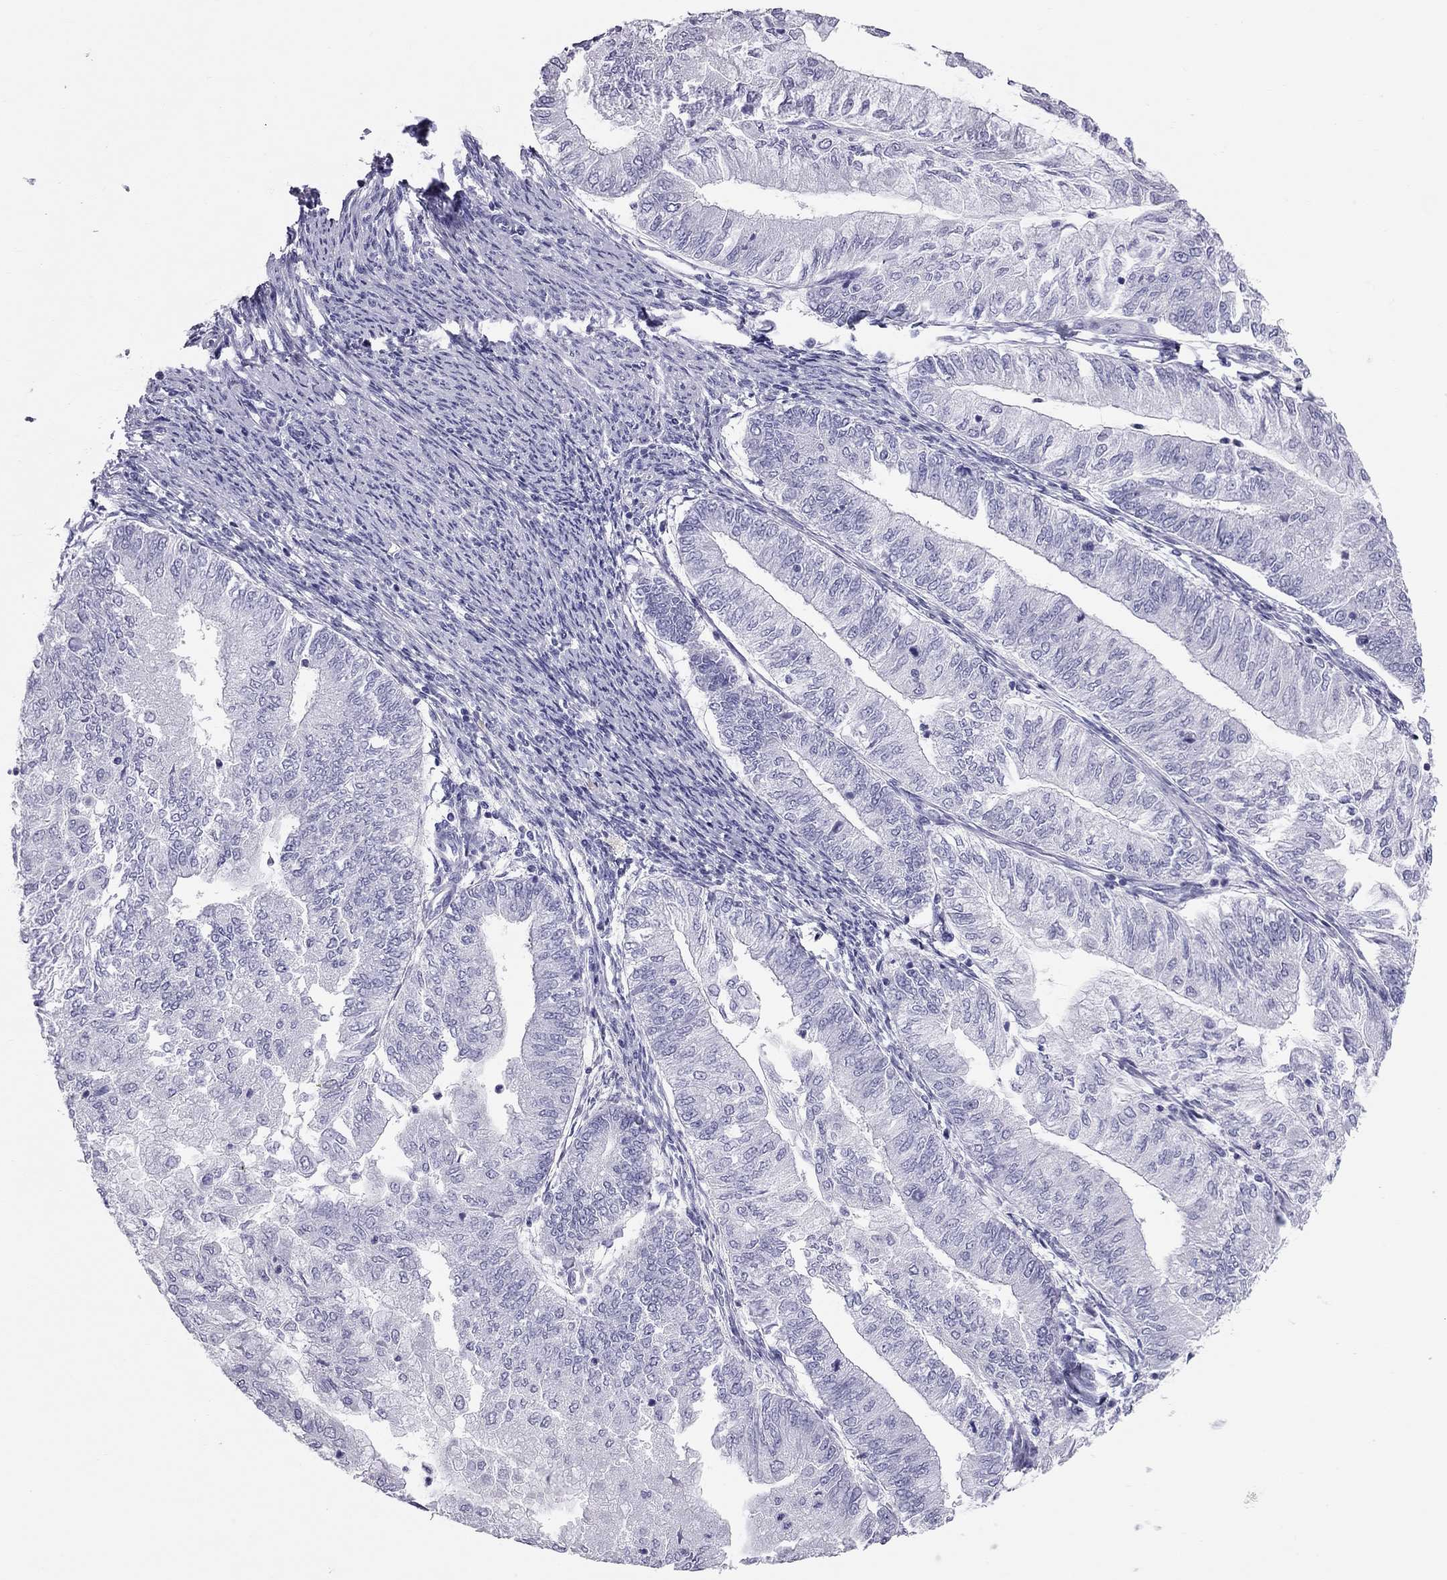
{"staining": {"intensity": "negative", "quantity": "none", "location": "none"}, "tissue": "endometrial cancer", "cell_type": "Tumor cells", "image_type": "cancer", "snomed": [{"axis": "morphology", "description": "Adenocarcinoma, NOS"}, {"axis": "topography", "description": "Endometrium"}], "caption": "Immunohistochemical staining of endometrial cancer (adenocarcinoma) exhibits no significant positivity in tumor cells. (Stains: DAB (3,3'-diaminobenzidine) IHC with hematoxylin counter stain, Microscopy: brightfield microscopy at high magnification).", "gene": "TRPM3", "patient": {"sex": "female", "age": 59}}